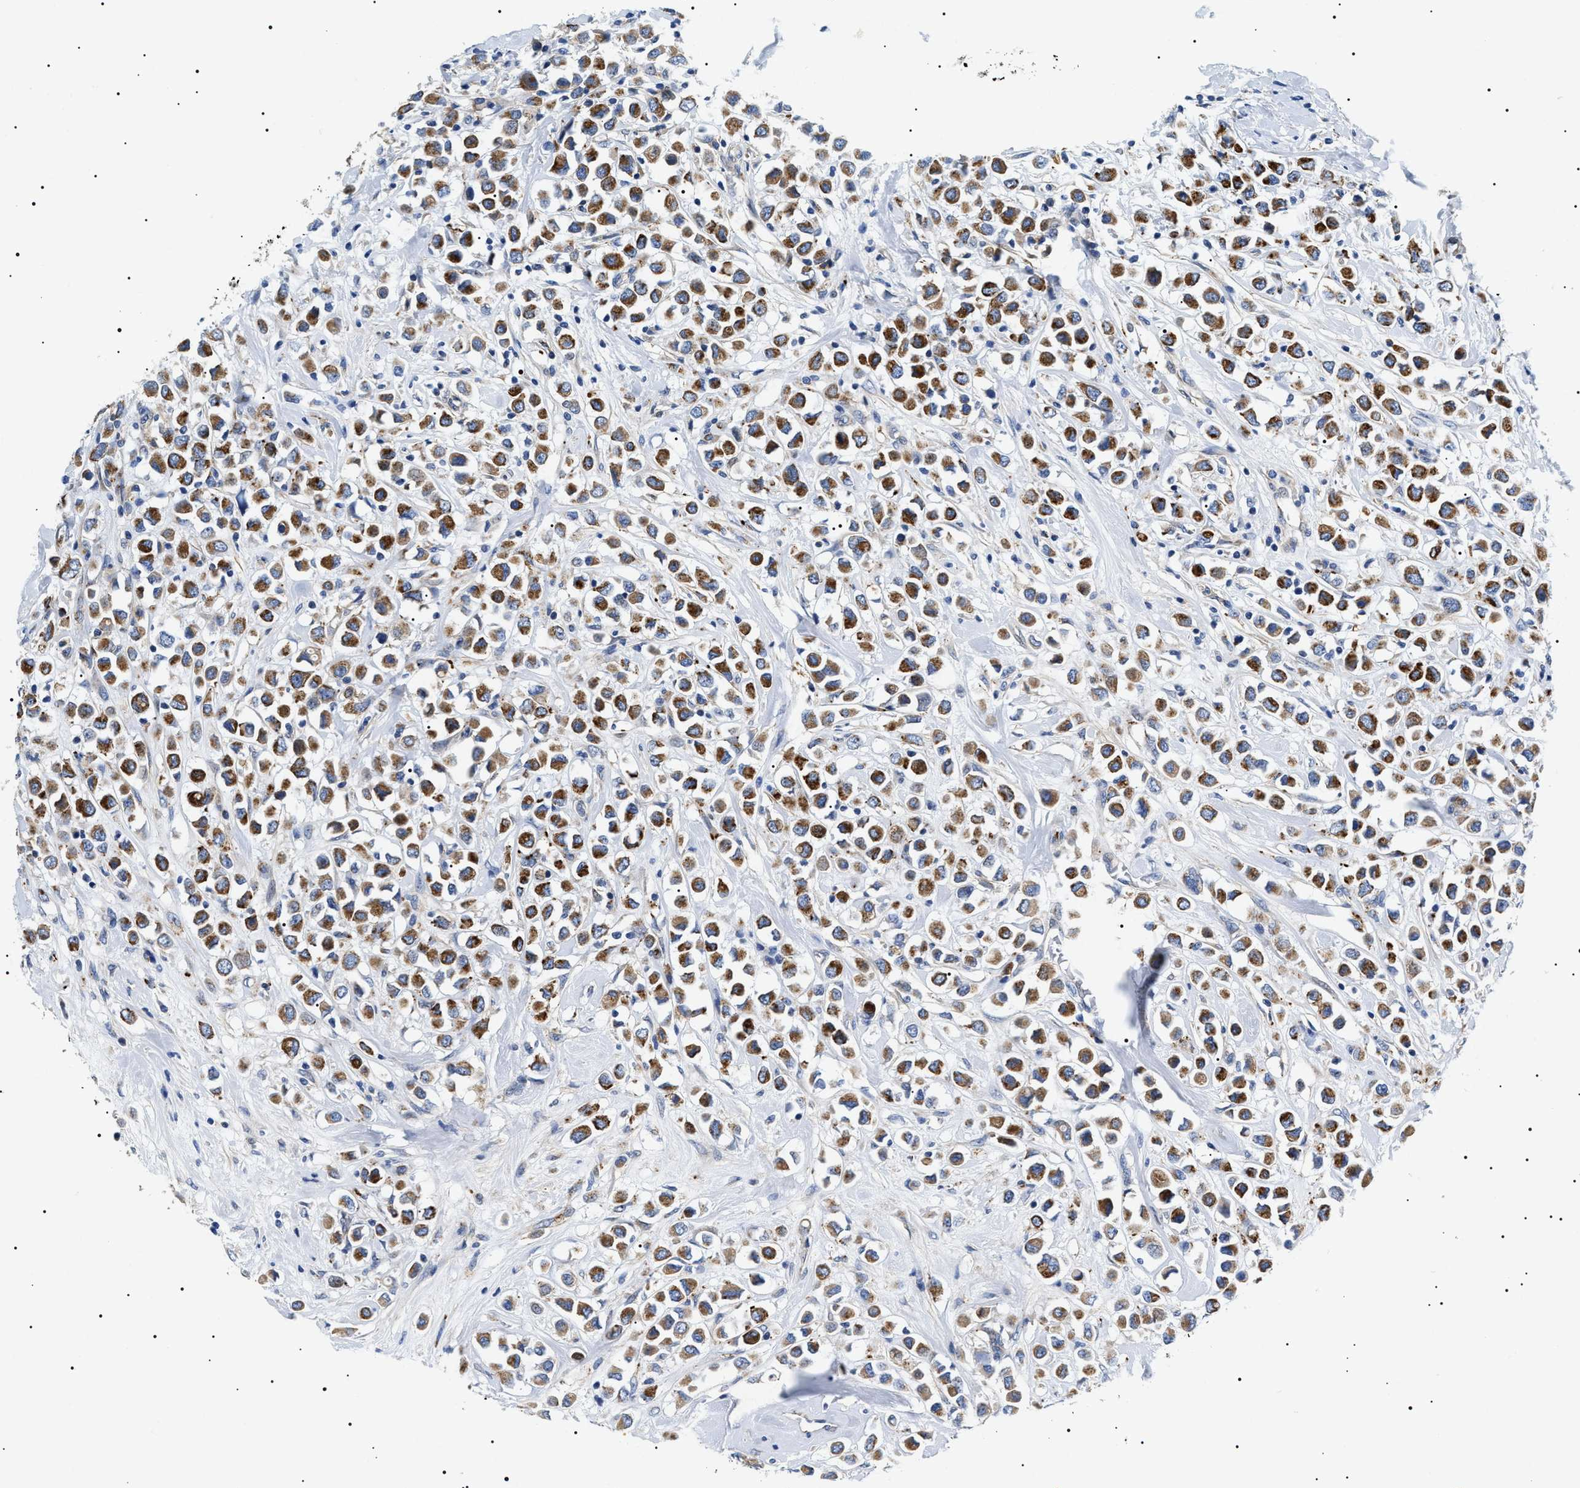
{"staining": {"intensity": "strong", "quantity": ">75%", "location": "cytoplasmic/membranous"}, "tissue": "breast cancer", "cell_type": "Tumor cells", "image_type": "cancer", "snomed": [{"axis": "morphology", "description": "Duct carcinoma"}, {"axis": "topography", "description": "Breast"}], "caption": "The histopathology image shows immunohistochemical staining of breast cancer (infiltrating ductal carcinoma). There is strong cytoplasmic/membranous expression is appreciated in approximately >75% of tumor cells. (Stains: DAB in brown, nuclei in blue, Microscopy: brightfield microscopy at high magnification).", "gene": "TMEM222", "patient": {"sex": "female", "age": 61}}